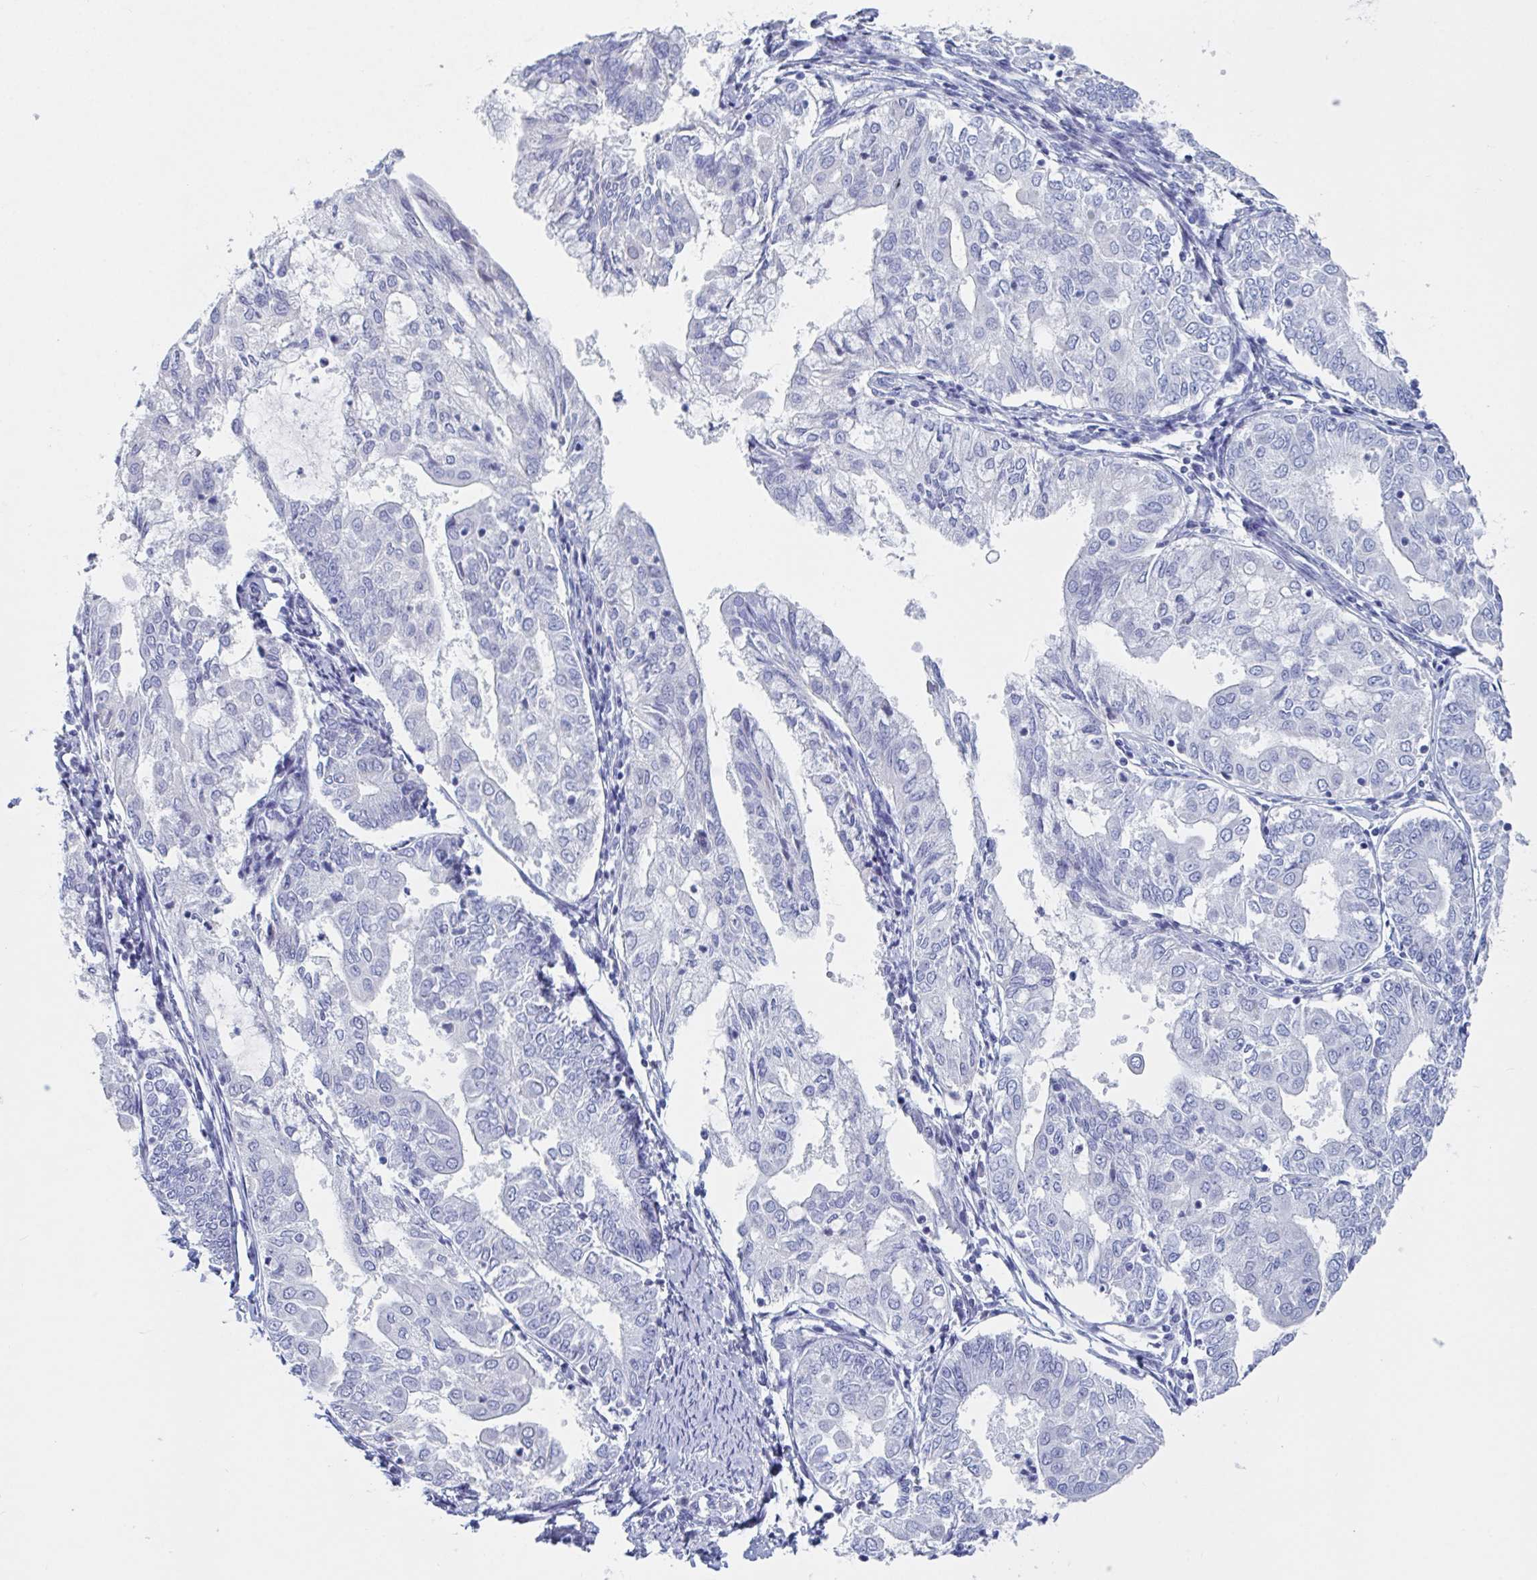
{"staining": {"intensity": "negative", "quantity": "none", "location": "none"}, "tissue": "endometrial cancer", "cell_type": "Tumor cells", "image_type": "cancer", "snomed": [{"axis": "morphology", "description": "Adenocarcinoma, NOS"}, {"axis": "topography", "description": "Endometrium"}], "caption": "Tumor cells are negative for brown protein staining in endometrial cancer (adenocarcinoma).", "gene": "DPEP3", "patient": {"sex": "female", "age": 68}}